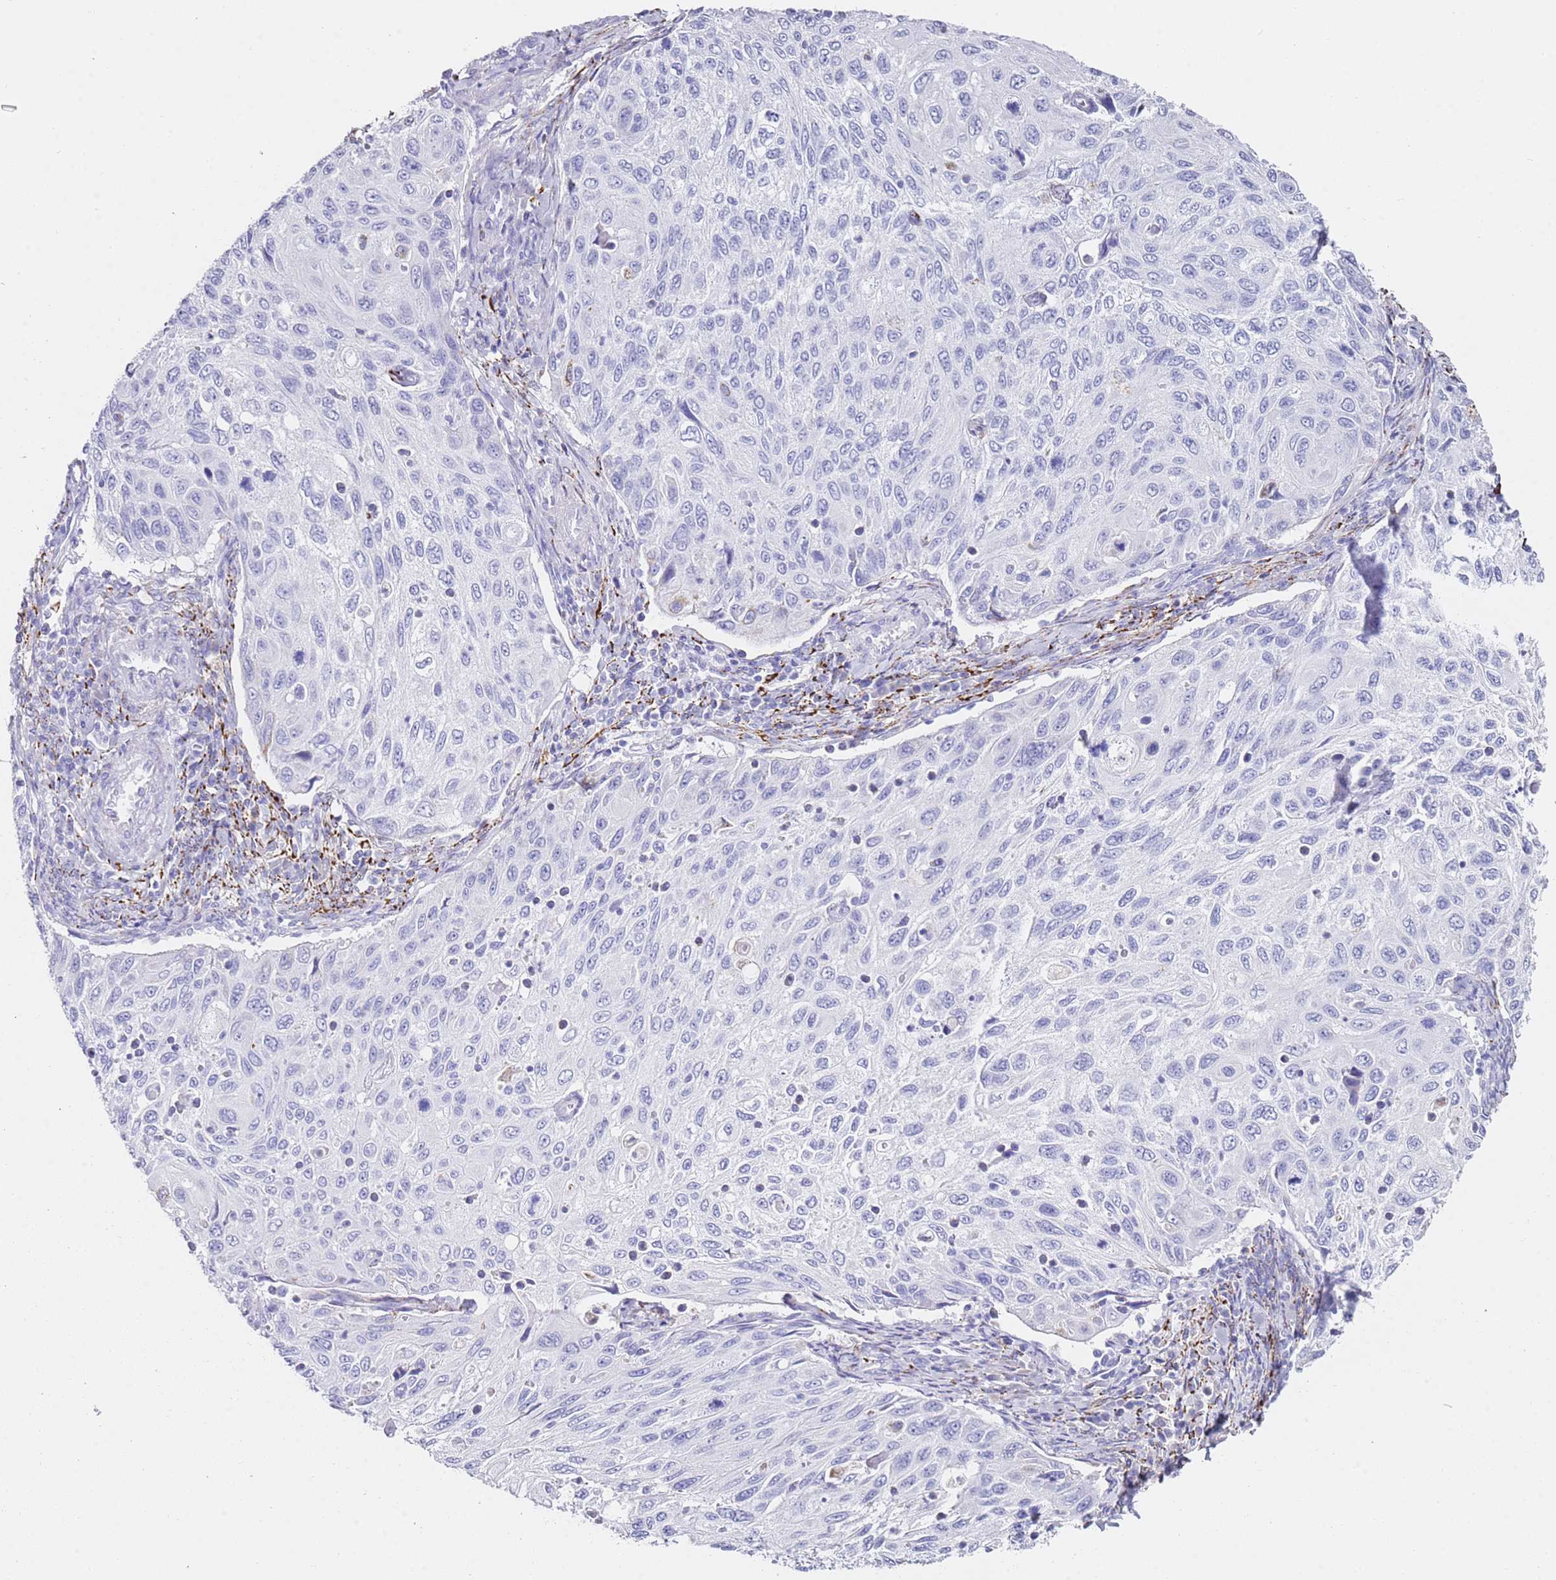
{"staining": {"intensity": "negative", "quantity": "none", "location": "none"}, "tissue": "cervical cancer", "cell_type": "Tumor cells", "image_type": "cancer", "snomed": [{"axis": "morphology", "description": "Squamous cell carcinoma, NOS"}, {"axis": "topography", "description": "Cervix"}], "caption": "This photomicrograph is of squamous cell carcinoma (cervical) stained with immunohistochemistry (IHC) to label a protein in brown with the nuclei are counter-stained blue. There is no expression in tumor cells.", "gene": "PTBP2", "patient": {"sex": "female", "age": 70}}